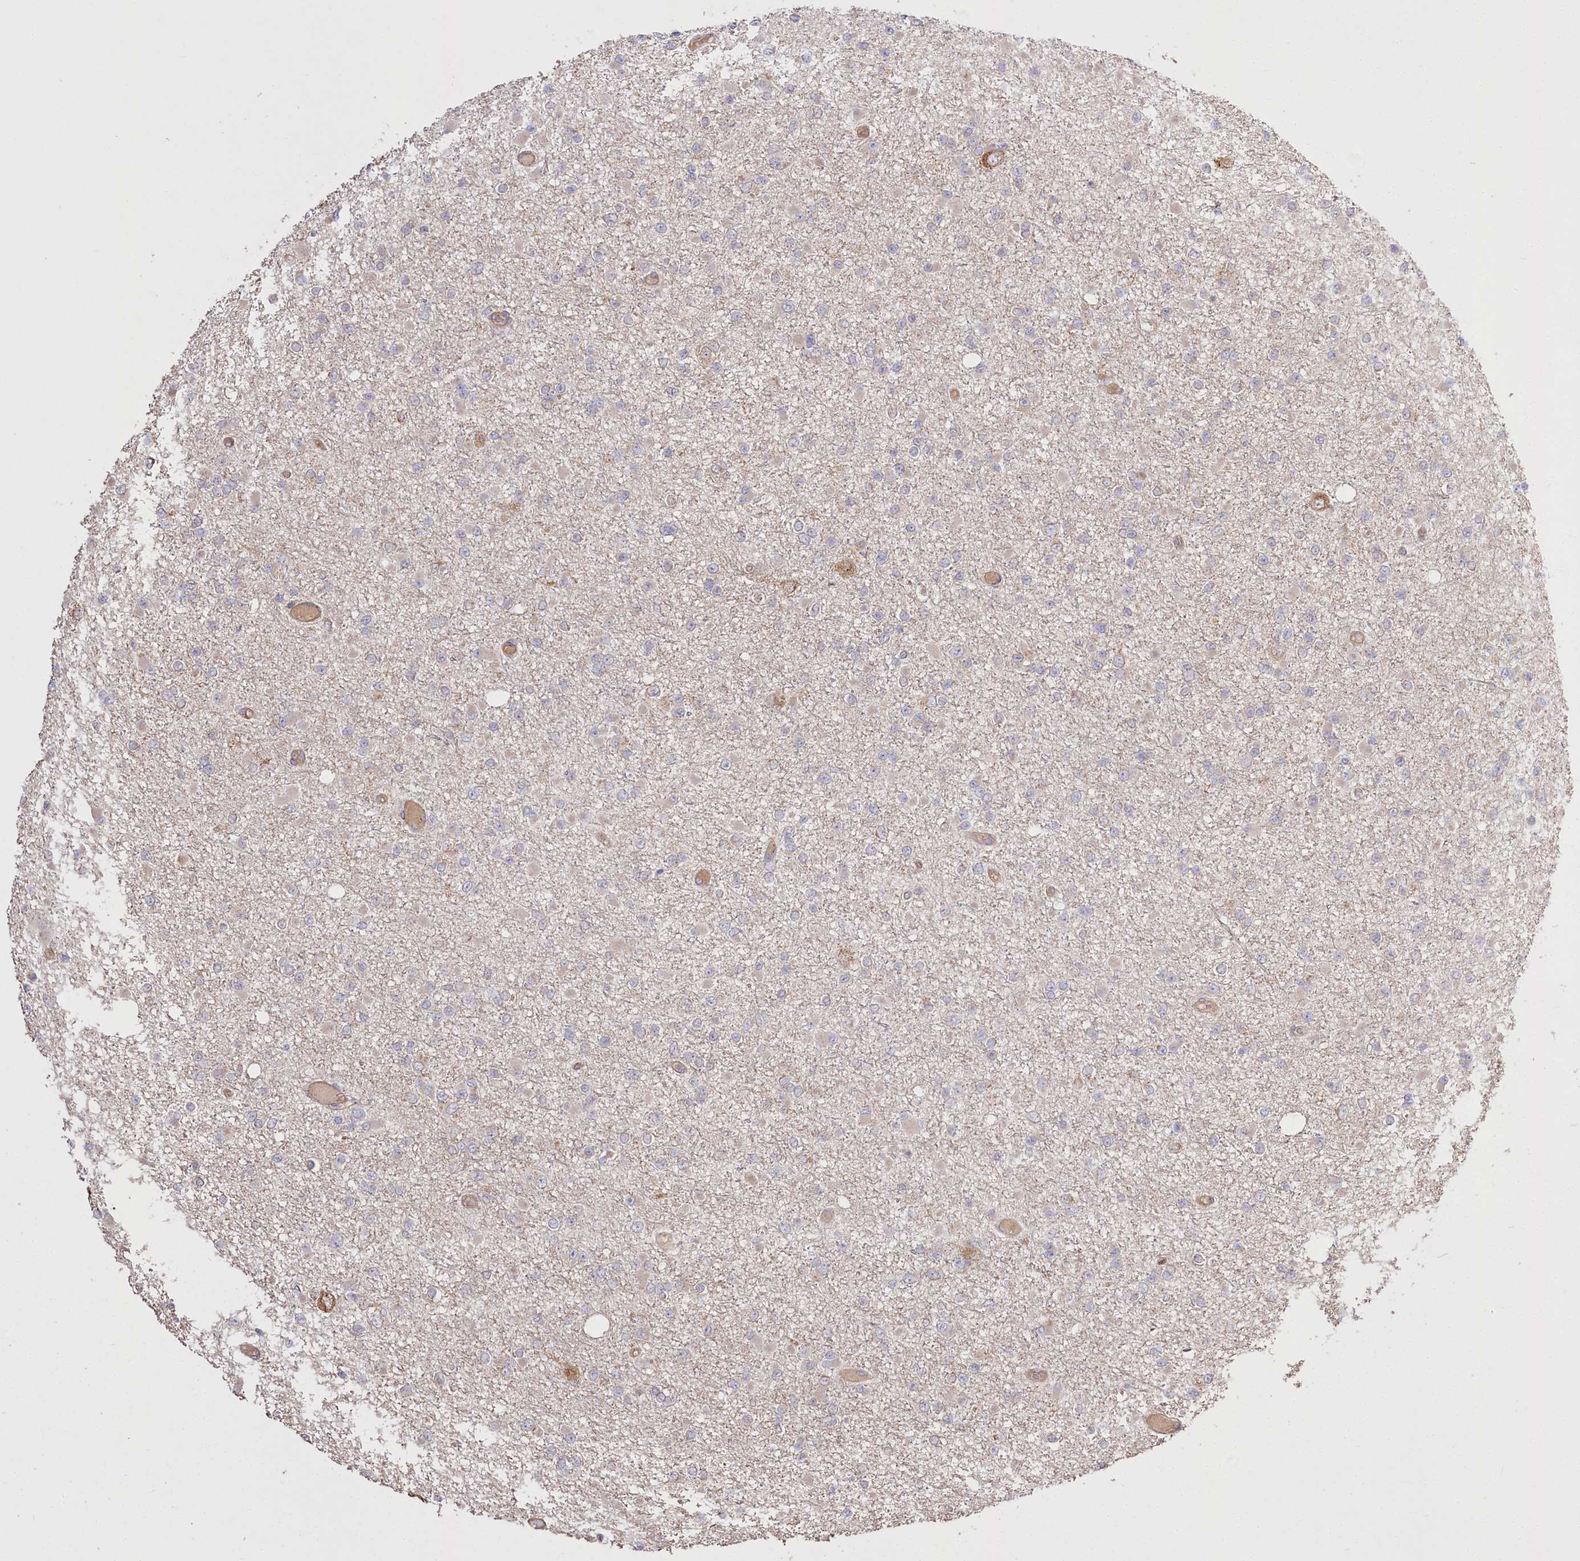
{"staining": {"intensity": "negative", "quantity": "none", "location": "none"}, "tissue": "glioma", "cell_type": "Tumor cells", "image_type": "cancer", "snomed": [{"axis": "morphology", "description": "Glioma, malignant, Low grade"}, {"axis": "topography", "description": "Brain"}], "caption": "This is a histopathology image of IHC staining of glioma, which shows no expression in tumor cells.", "gene": "PRSS53", "patient": {"sex": "female", "age": 22}}